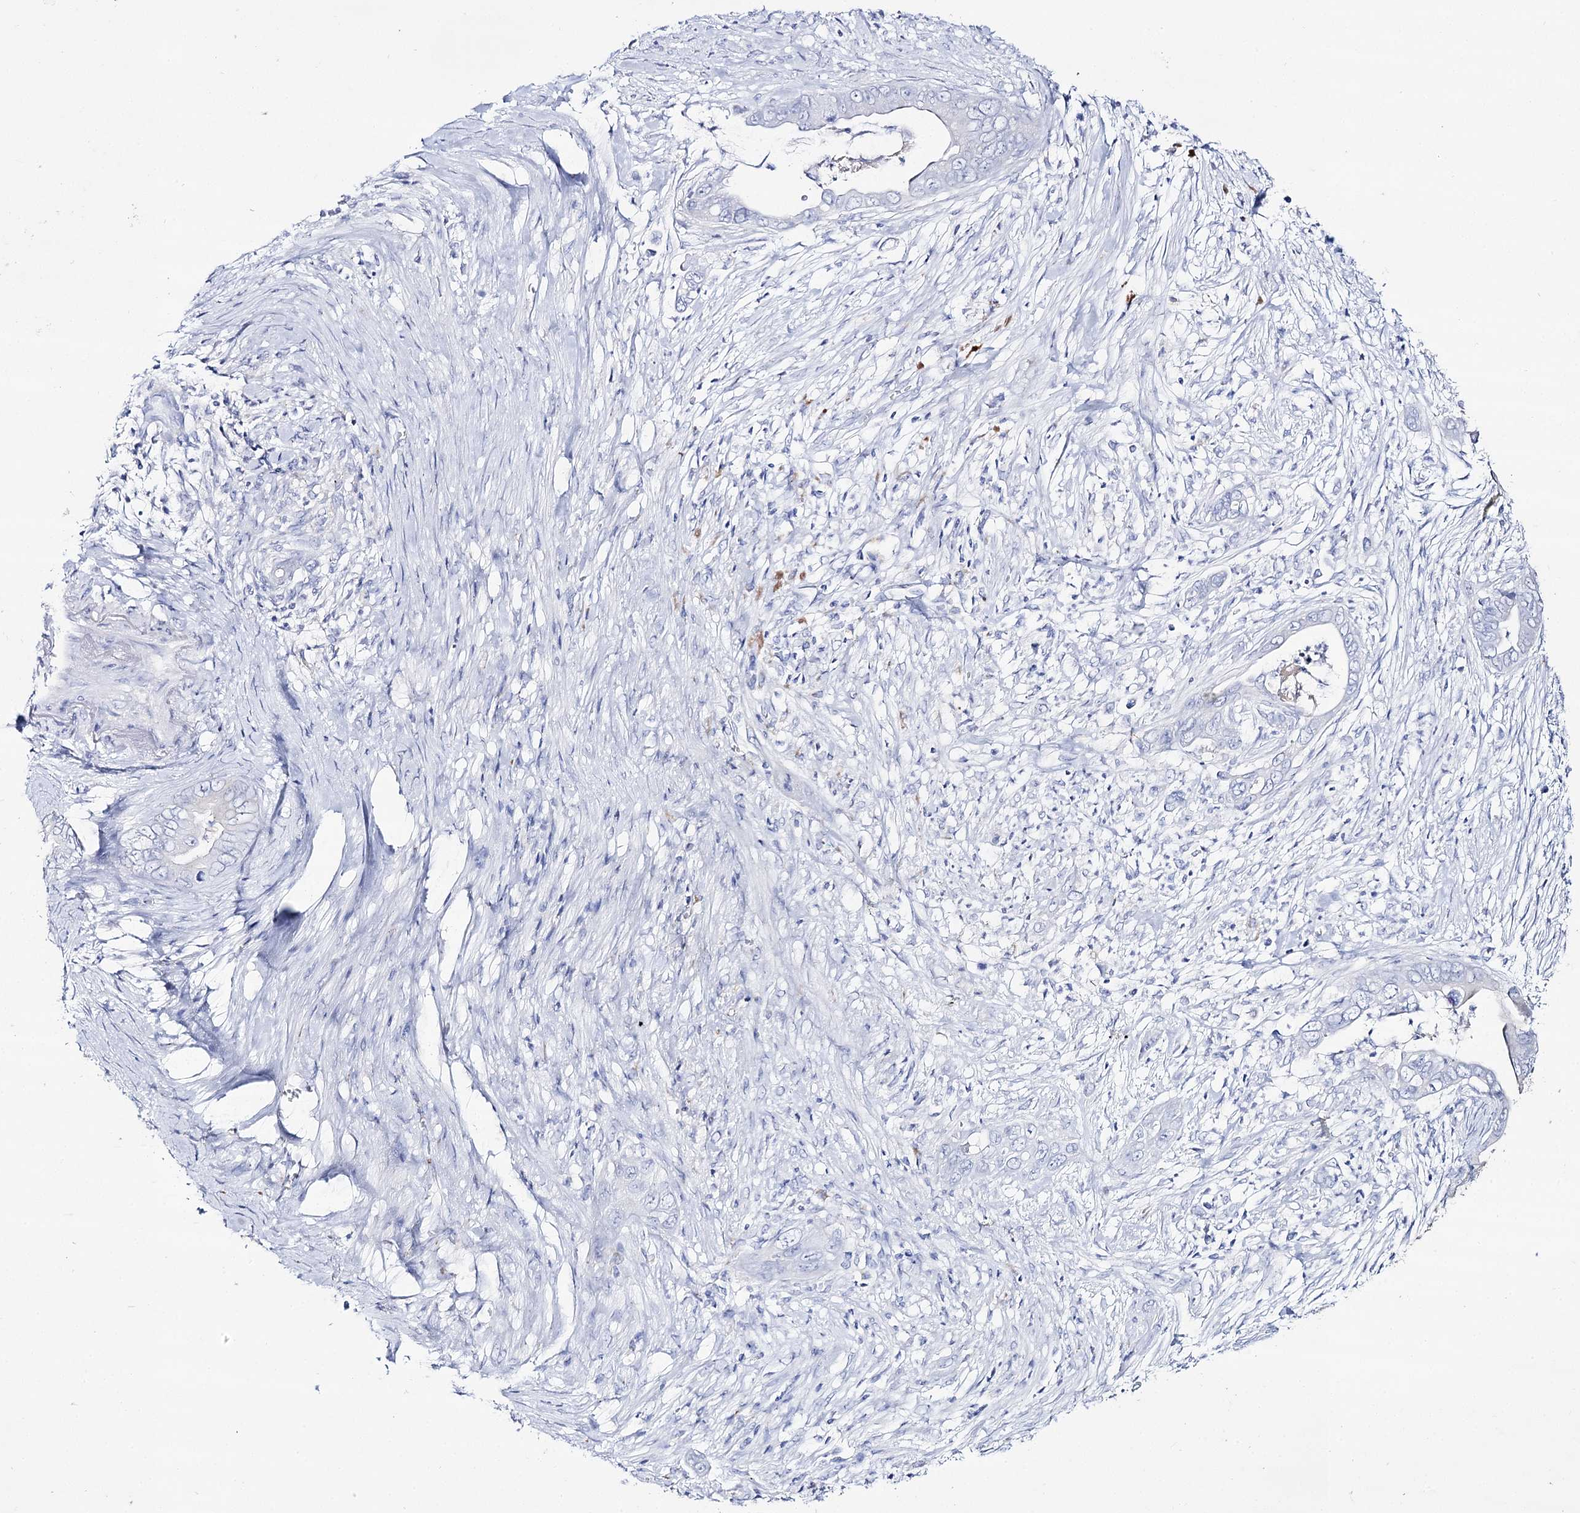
{"staining": {"intensity": "negative", "quantity": "none", "location": "none"}, "tissue": "pancreatic cancer", "cell_type": "Tumor cells", "image_type": "cancer", "snomed": [{"axis": "morphology", "description": "Adenocarcinoma, NOS"}, {"axis": "topography", "description": "Pancreas"}], "caption": "DAB immunohistochemical staining of pancreatic cancer (adenocarcinoma) demonstrates no significant positivity in tumor cells.", "gene": "SLC3A1", "patient": {"sex": "male", "age": 75}}